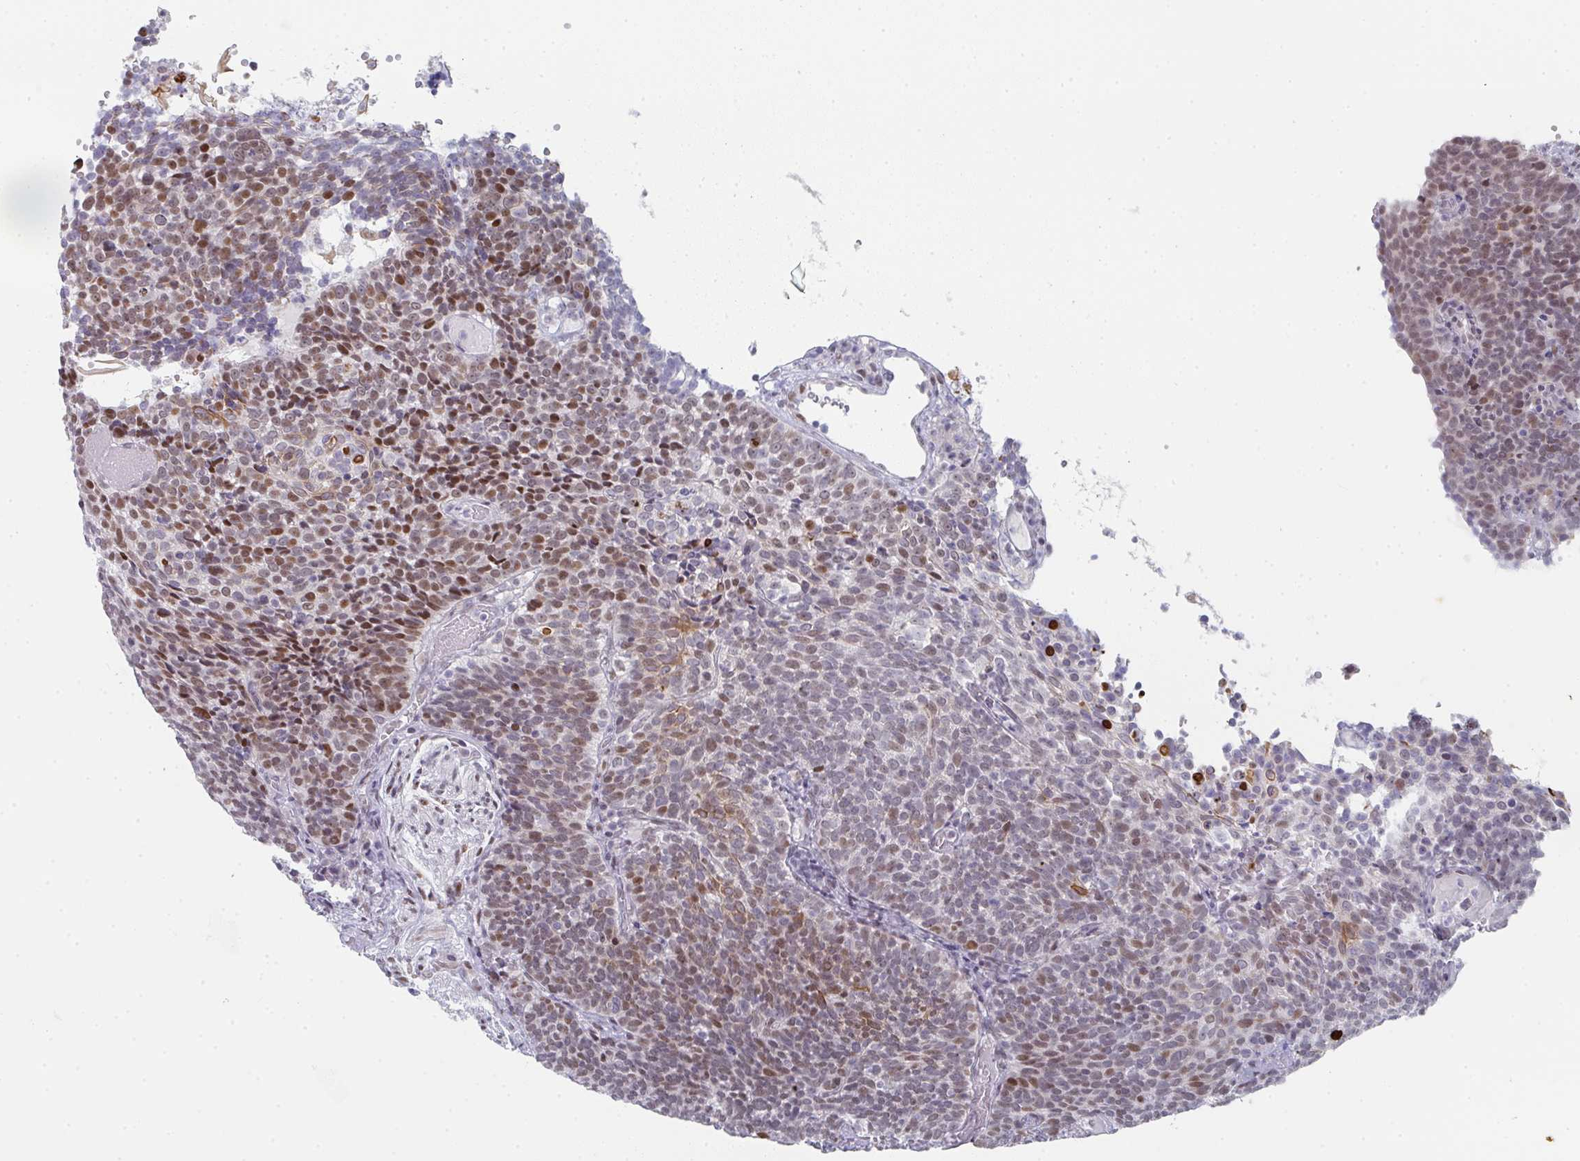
{"staining": {"intensity": "moderate", "quantity": ">75%", "location": "nuclear"}, "tissue": "cervical cancer", "cell_type": "Tumor cells", "image_type": "cancer", "snomed": [{"axis": "morphology", "description": "Normal tissue, NOS"}, {"axis": "morphology", "description": "Squamous cell carcinoma, NOS"}, {"axis": "topography", "description": "Cervix"}], "caption": "About >75% of tumor cells in human cervical cancer show moderate nuclear protein expression as visualized by brown immunohistochemical staining.", "gene": "POU2AF2", "patient": {"sex": "female", "age": 39}}